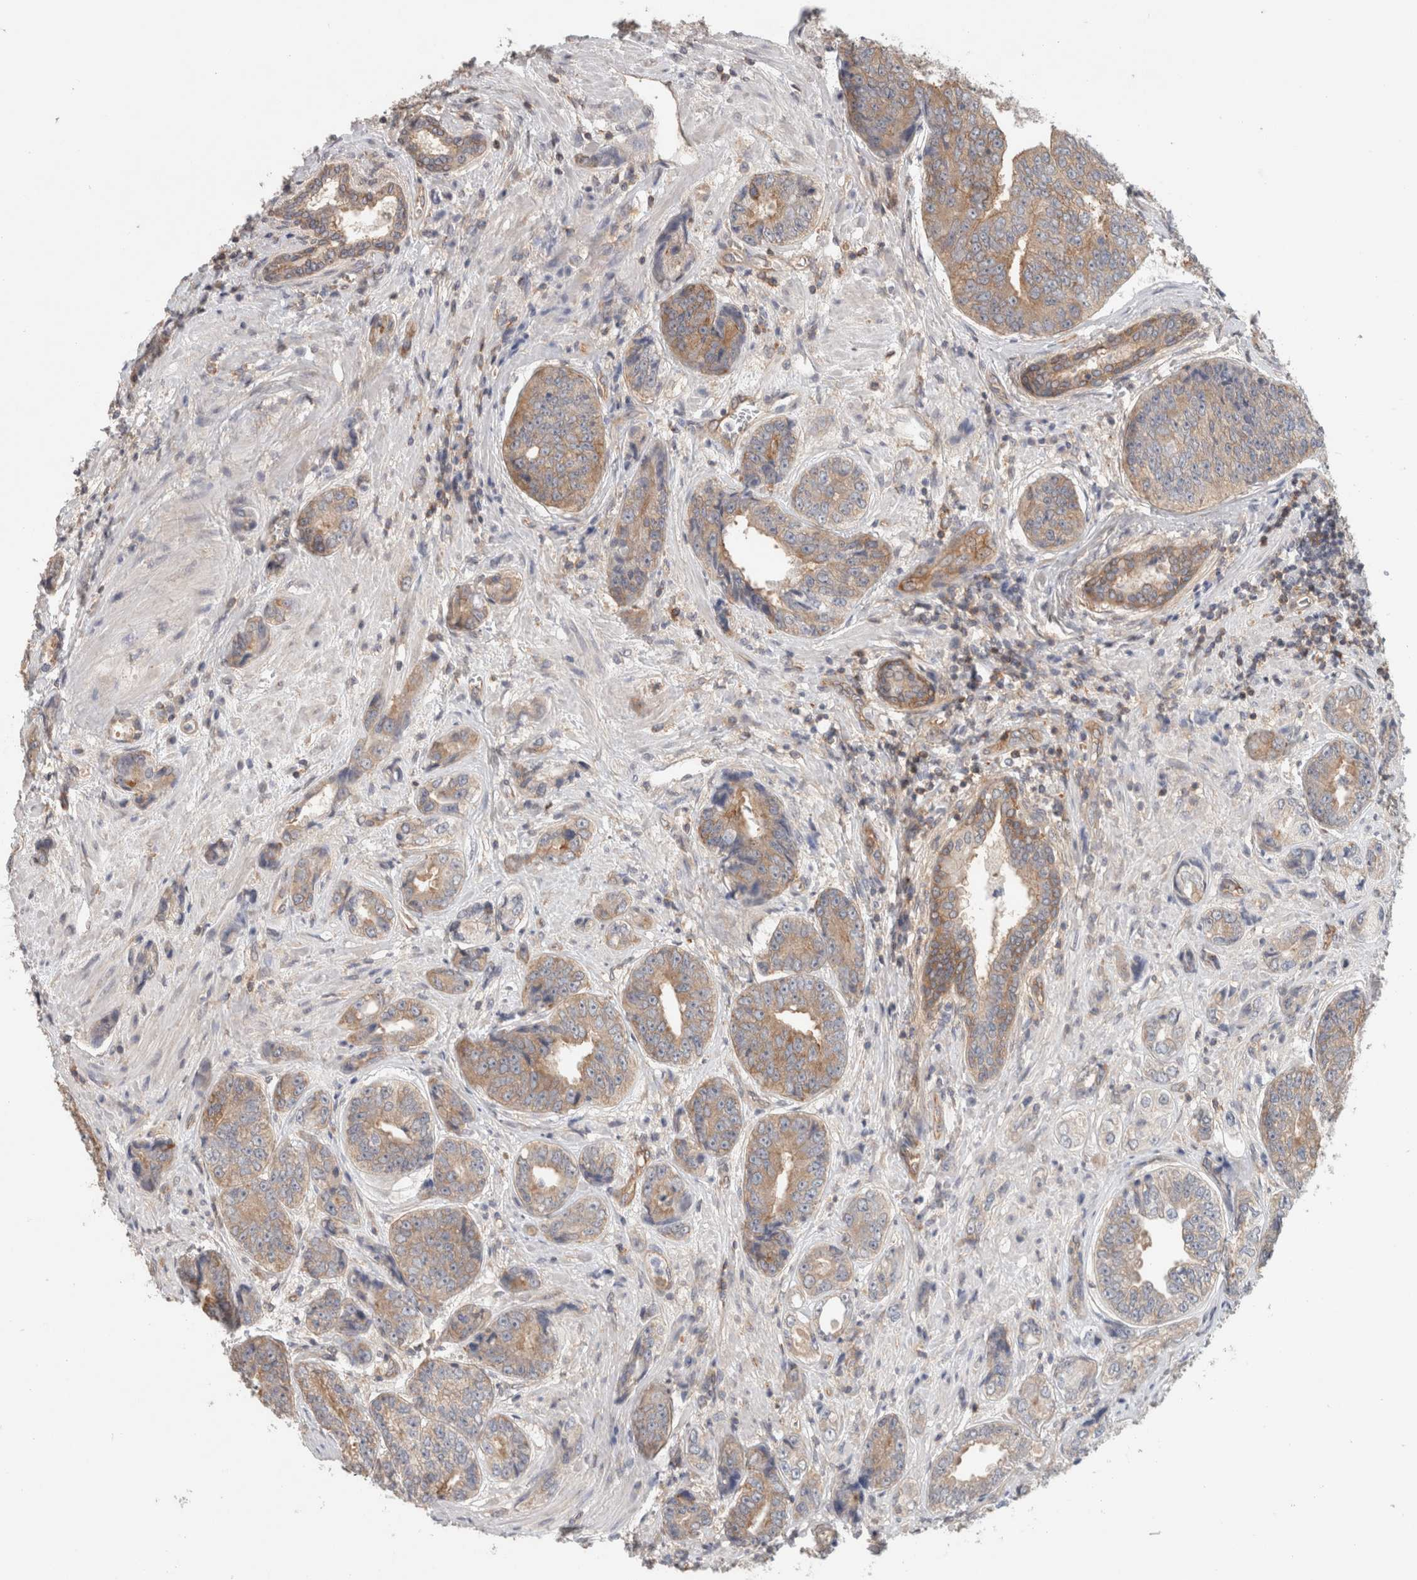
{"staining": {"intensity": "weak", "quantity": "25%-75%", "location": "cytoplasmic/membranous"}, "tissue": "prostate cancer", "cell_type": "Tumor cells", "image_type": "cancer", "snomed": [{"axis": "morphology", "description": "Adenocarcinoma, High grade"}, {"axis": "topography", "description": "Prostate"}], "caption": "Protein expression by immunohistochemistry exhibits weak cytoplasmic/membranous staining in approximately 25%-75% of tumor cells in prostate cancer. (IHC, brightfield microscopy, high magnification).", "gene": "RASAL2", "patient": {"sex": "male", "age": 61}}